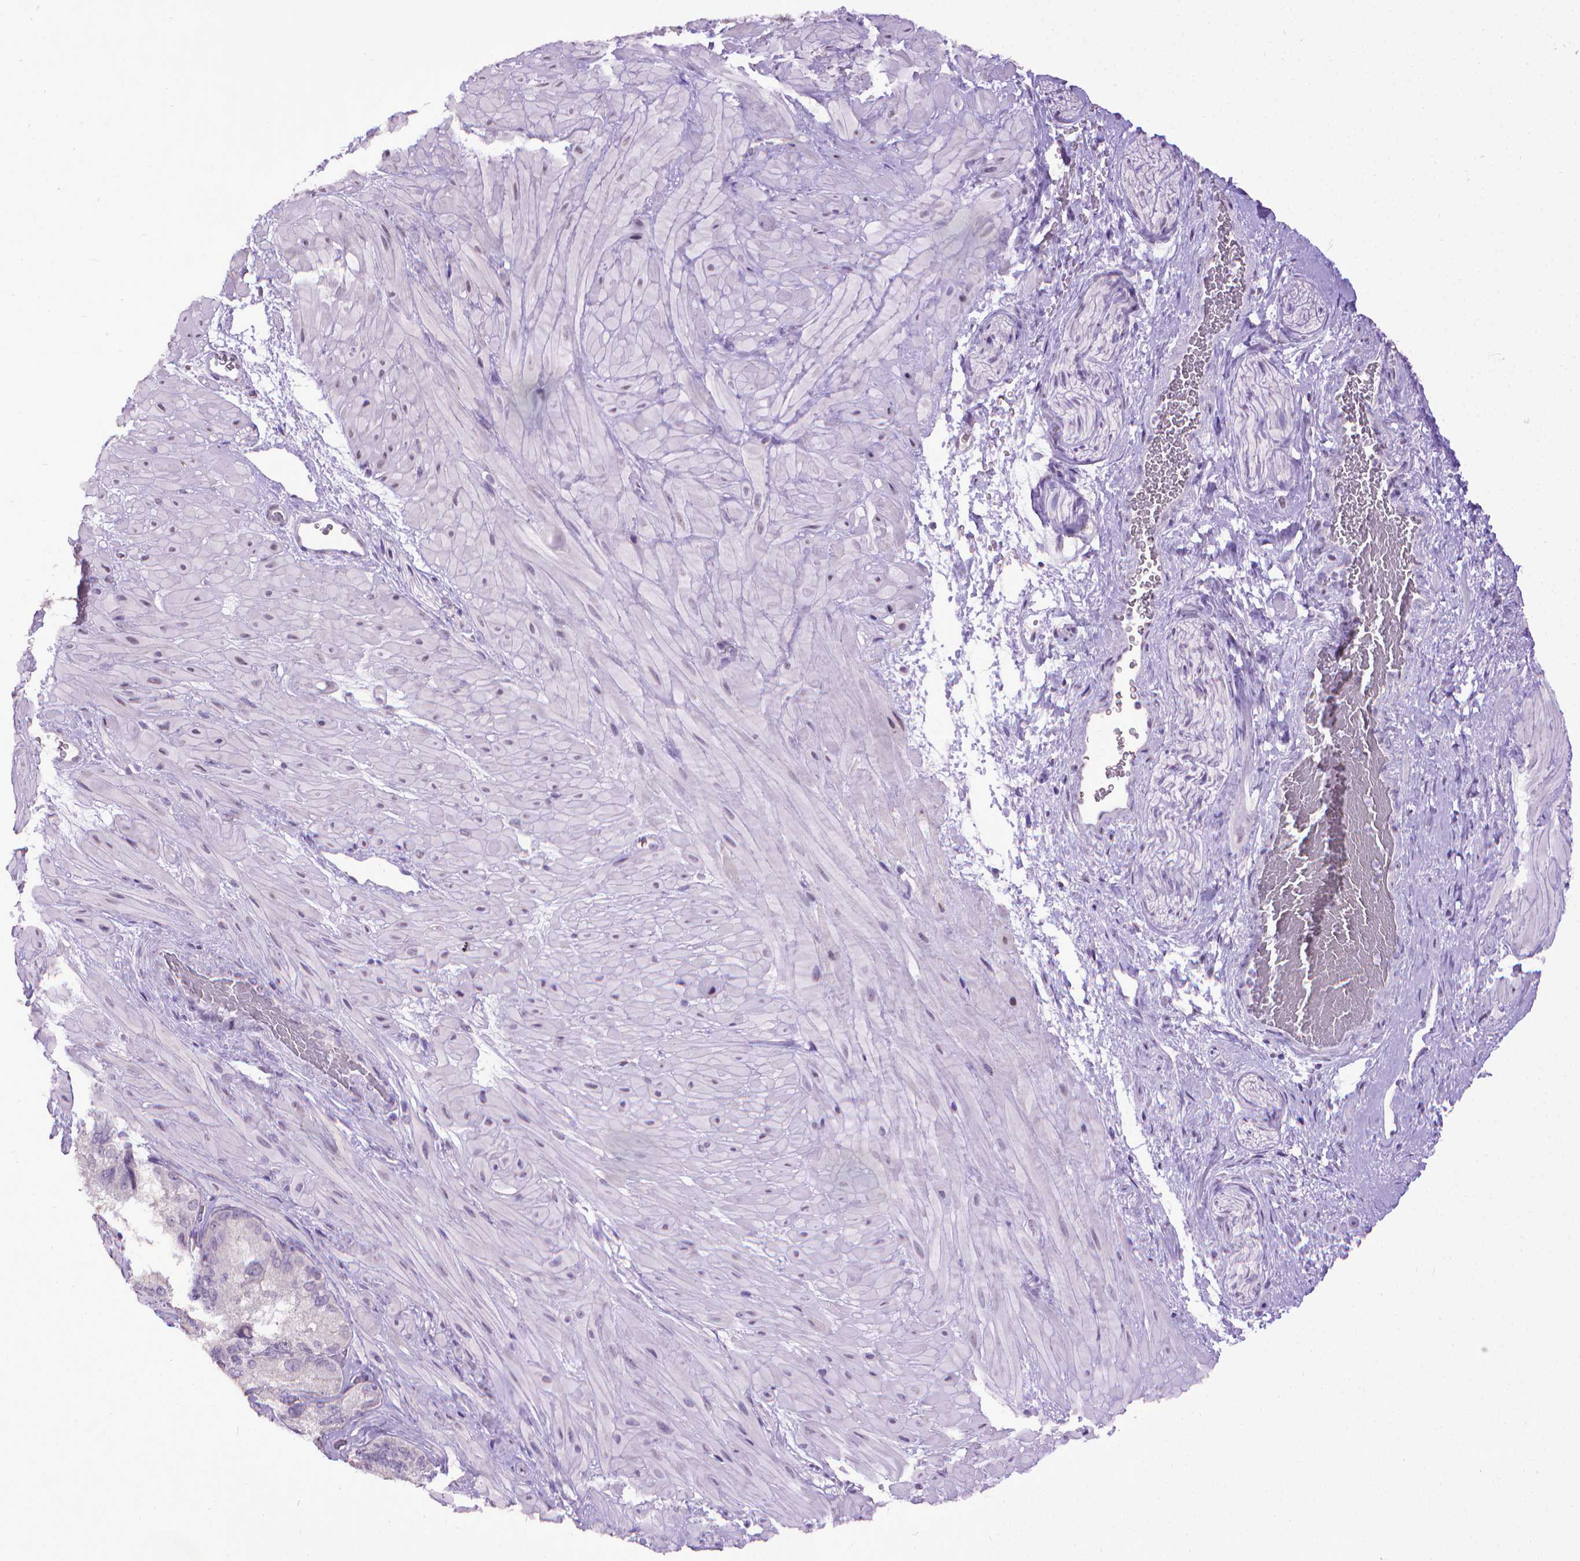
{"staining": {"intensity": "weak", "quantity": "<25%", "location": "cytoplasmic/membranous"}, "tissue": "seminal vesicle", "cell_type": "Glandular cells", "image_type": "normal", "snomed": [{"axis": "morphology", "description": "Normal tissue, NOS"}, {"axis": "topography", "description": "Seminal veicle"}], "caption": "Seminal vesicle was stained to show a protein in brown. There is no significant expression in glandular cells.", "gene": "KMO", "patient": {"sex": "male", "age": 60}}